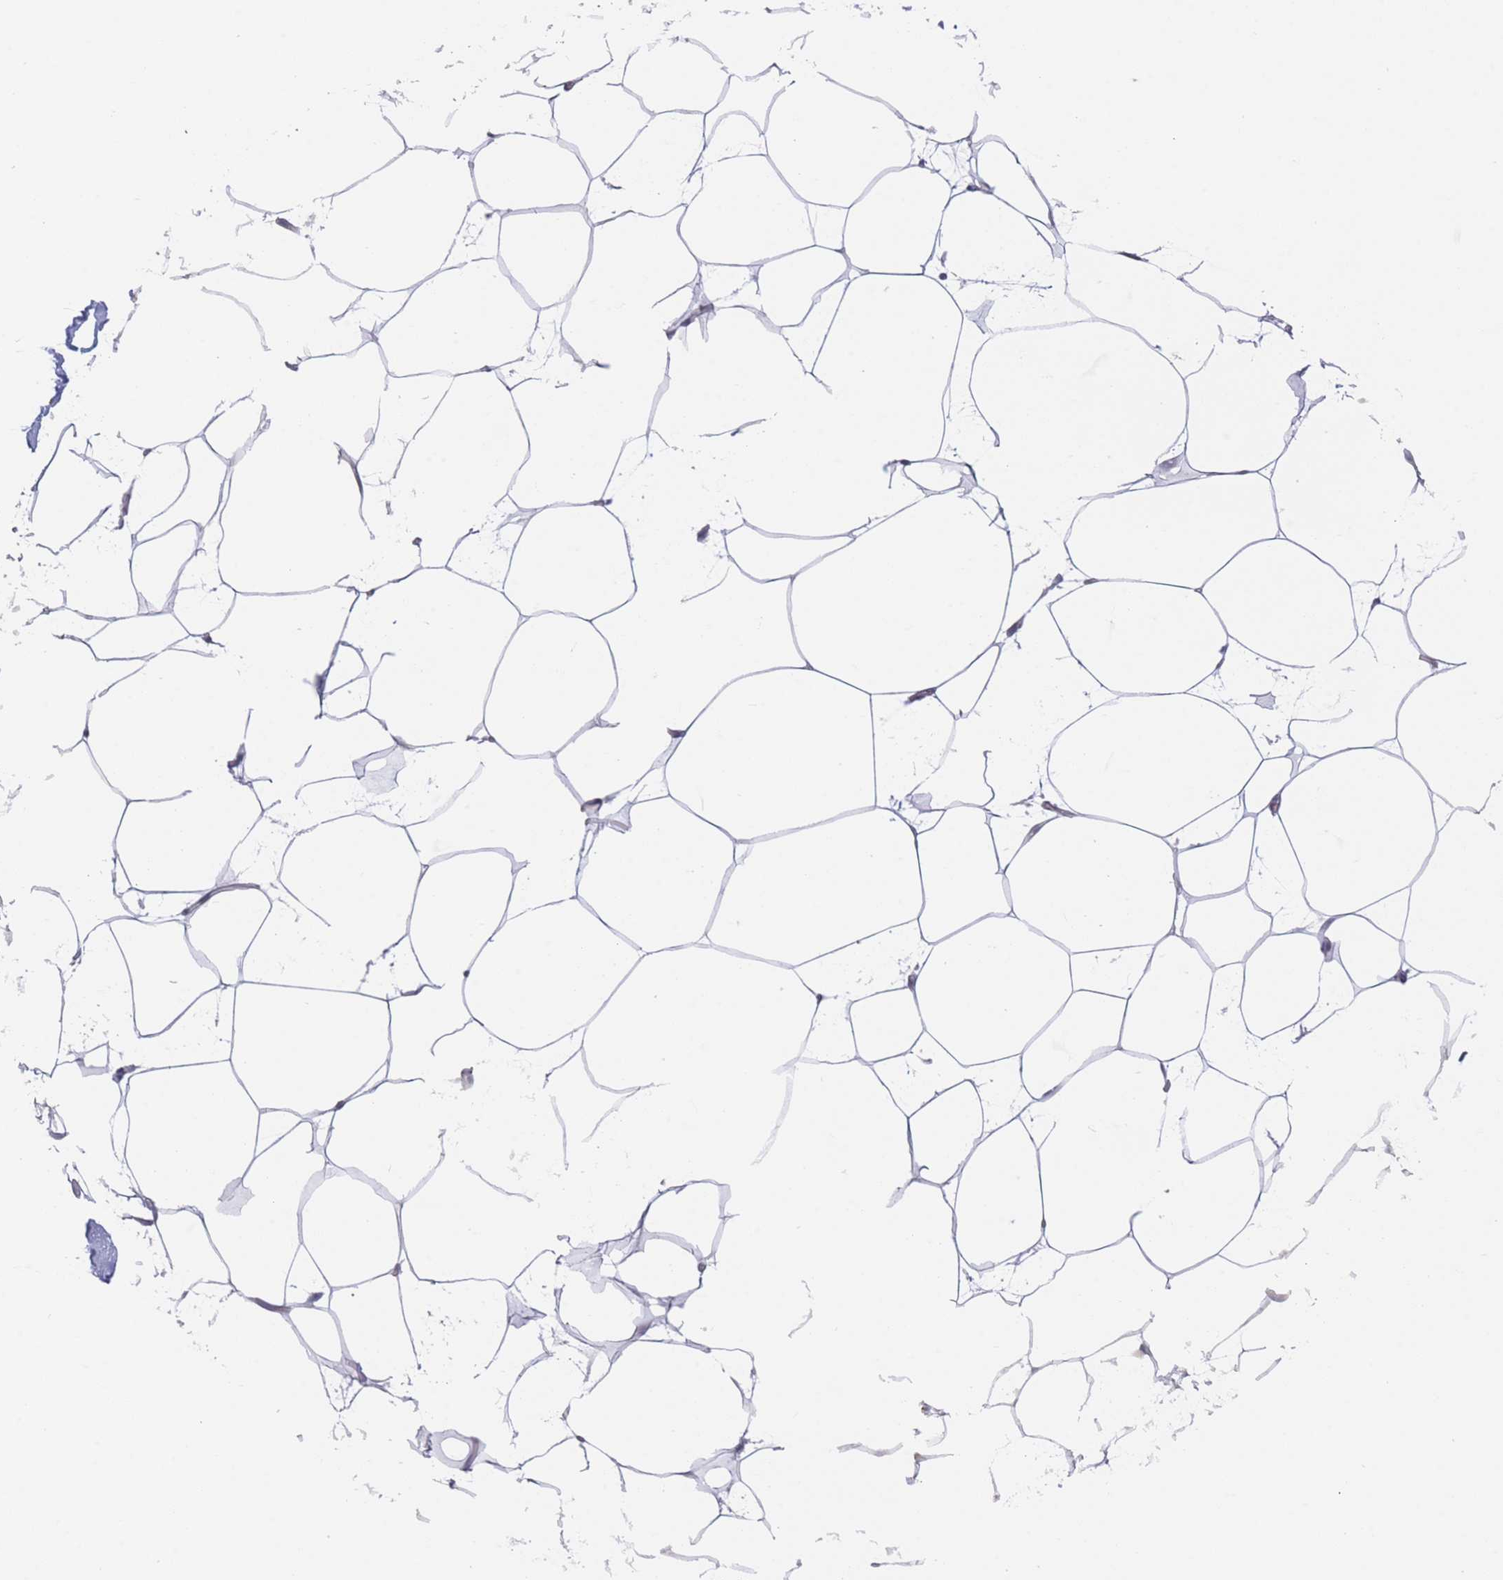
{"staining": {"intensity": "negative", "quantity": "none", "location": "none"}, "tissue": "adipose tissue", "cell_type": "Adipocytes", "image_type": "normal", "snomed": [{"axis": "morphology", "description": "Normal tissue, NOS"}, {"axis": "topography", "description": "Adipose tissue"}], "caption": "Immunohistochemistry (IHC) histopathology image of normal adipose tissue stained for a protein (brown), which exhibits no staining in adipocytes.", "gene": "FAM227B", "patient": {"sex": "female", "age": 37}}